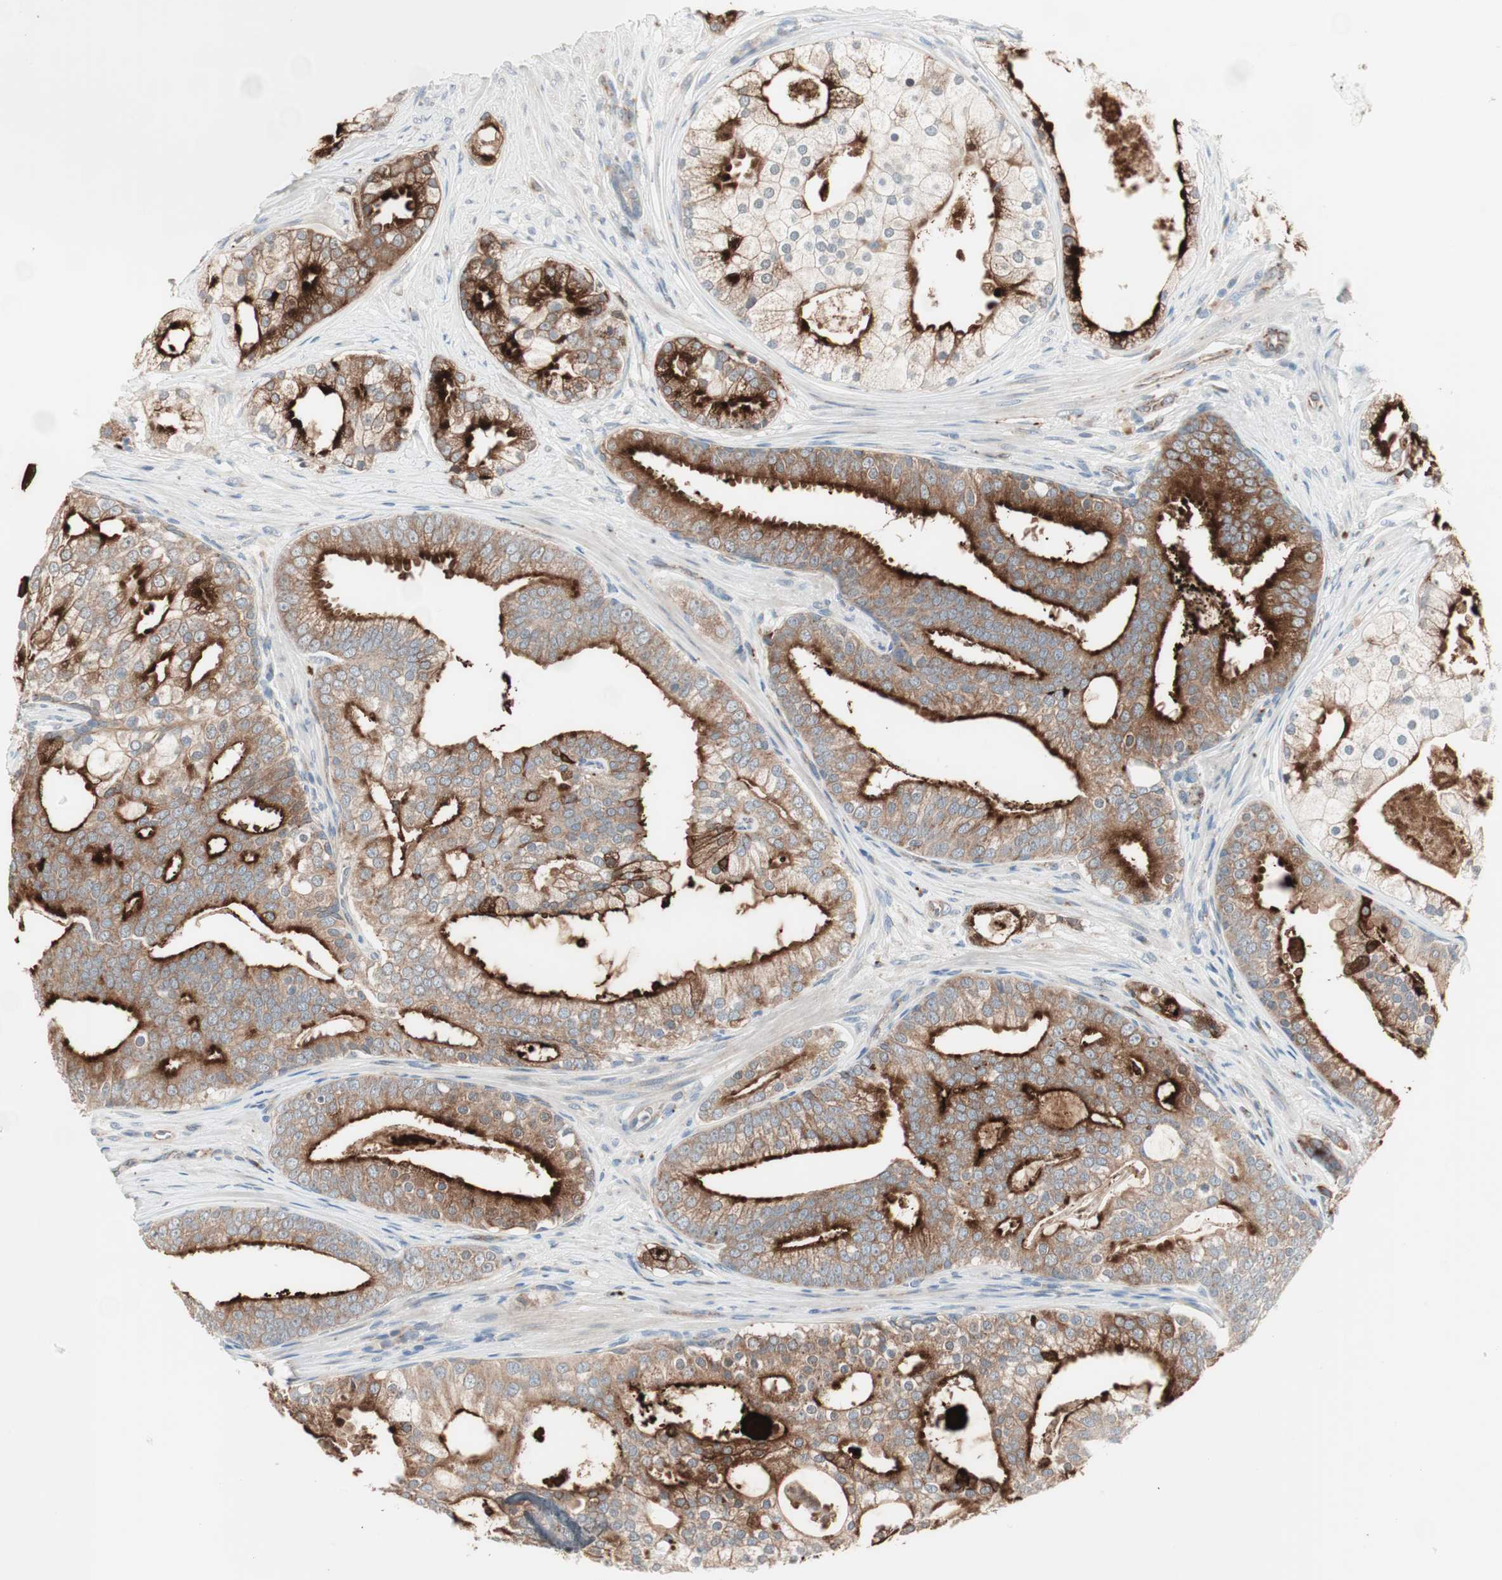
{"staining": {"intensity": "strong", "quantity": ">75%", "location": "cytoplasmic/membranous"}, "tissue": "prostate cancer", "cell_type": "Tumor cells", "image_type": "cancer", "snomed": [{"axis": "morphology", "description": "Adenocarcinoma, Low grade"}, {"axis": "topography", "description": "Prostate"}], "caption": "A photomicrograph of human low-grade adenocarcinoma (prostate) stained for a protein exhibits strong cytoplasmic/membranous brown staining in tumor cells.", "gene": "FGFR4", "patient": {"sex": "male", "age": 58}}